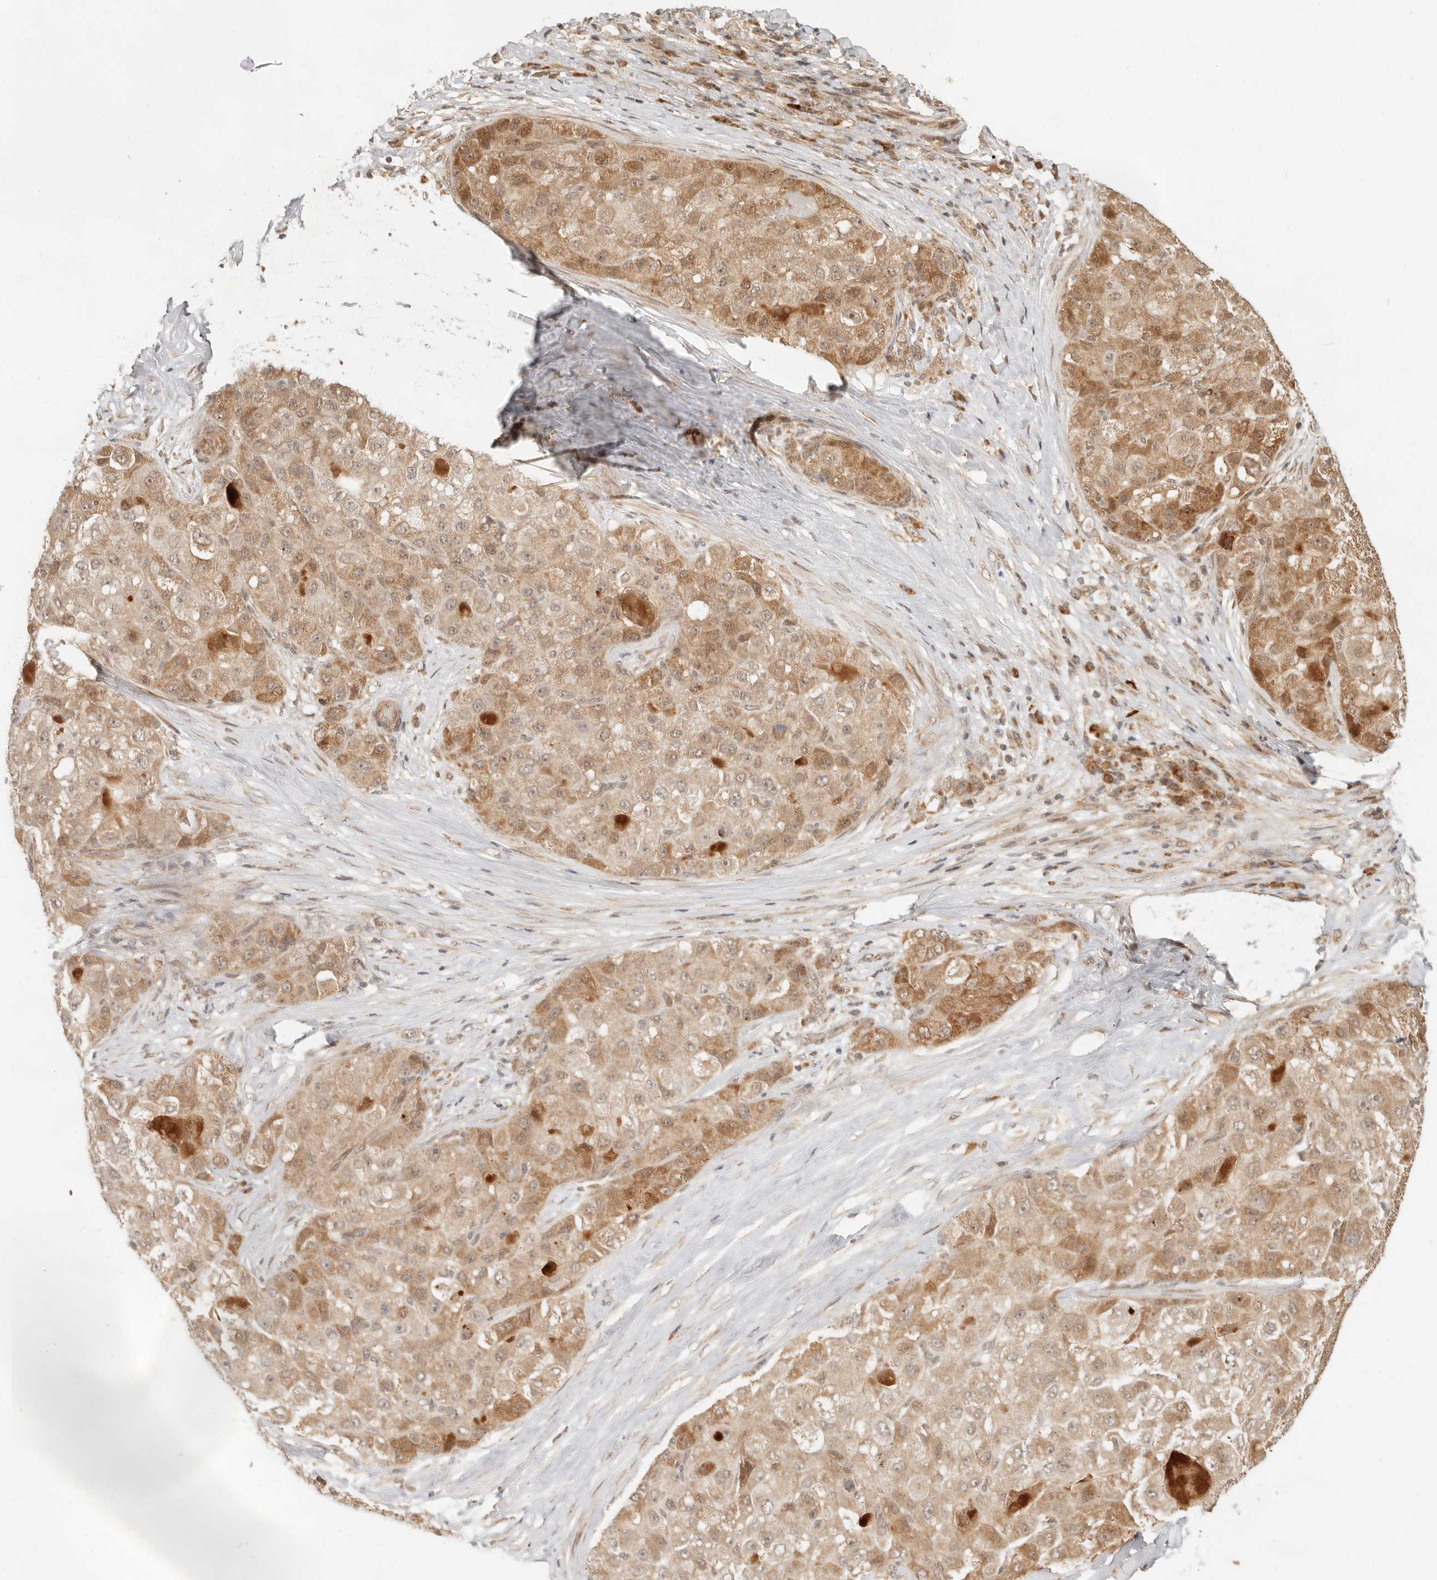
{"staining": {"intensity": "moderate", "quantity": ">75%", "location": "cytoplasmic/membranous"}, "tissue": "liver cancer", "cell_type": "Tumor cells", "image_type": "cancer", "snomed": [{"axis": "morphology", "description": "Carcinoma, Hepatocellular, NOS"}, {"axis": "topography", "description": "Liver"}], "caption": "Immunohistochemical staining of liver hepatocellular carcinoma shows medium levels of moderate cytoplasmic/membranous protein expression in about >75% of tumor cells.", "gene": "BAALC", "patient": {"sex": "male", "age": 80}}